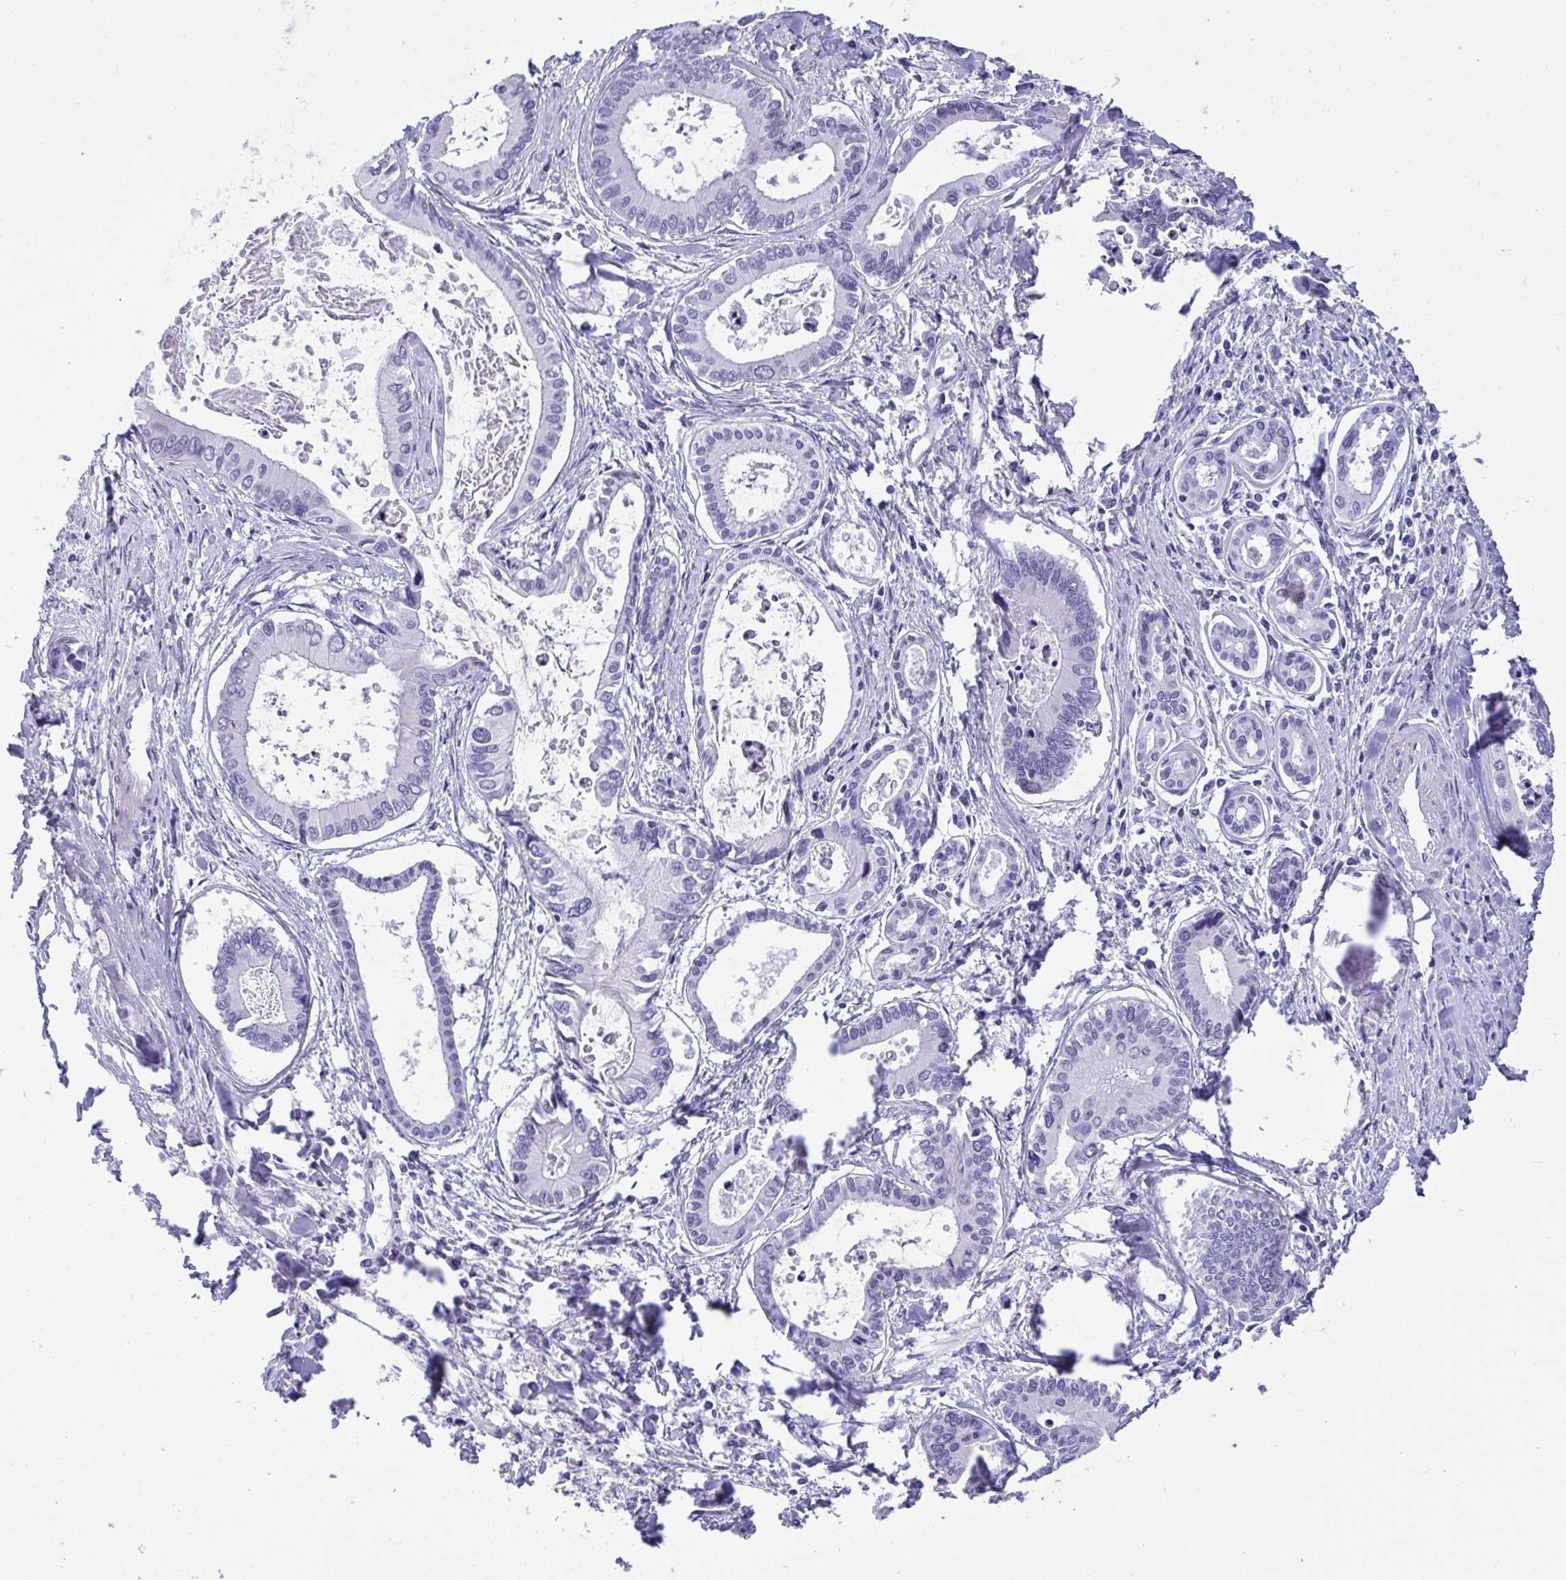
{"staining": {"intensity": "negative", "quantity": "none", "location": "none"}, "tissue": "liver cancer", "cell_type": "Tumor cells", "image_type": "cancer", "snomed": [{"axis": "morphology", "description": "Cholangiocarcinoma"}, {"axis": "topography", "description": "Liver"}], "caption": "Tumor cells show no significant protein positivity in cholangiocarcinoma (liver).", "gene": "YBX2", "patient": {"sex": "male", "age": 66}}